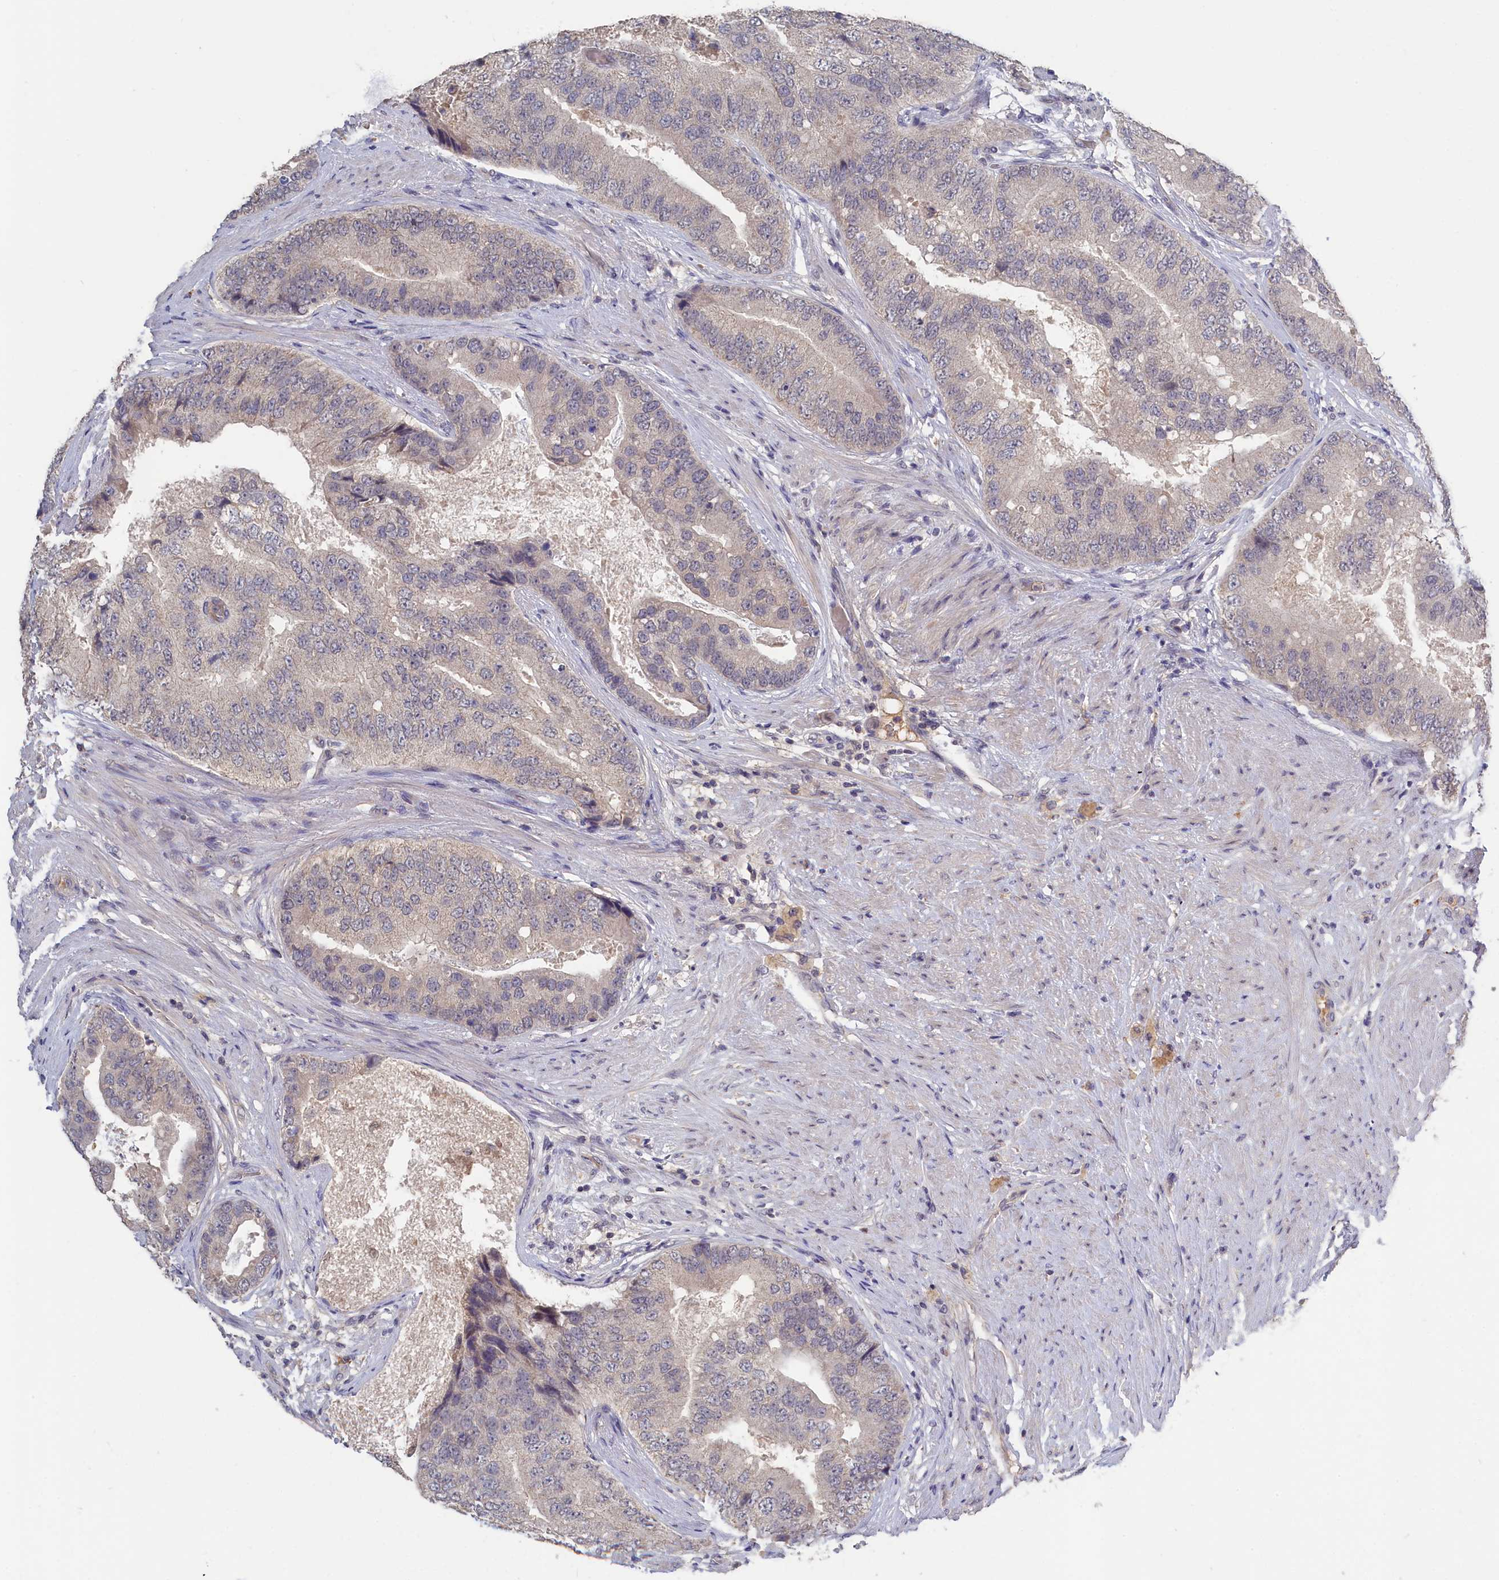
{"staining": {"intensity": "negative", "quantity": "none", "location": "none"}, "tissue": "prostate cancer", "cell_type": "Tumor cells", "image_type": "cancer", "snomed": [{"axis": "morphology", "description": "Adenocarcinoma, High grade"}, {"axis": "topography", "description": "Prostate"}], "caption": "Prostate cancer was stained to show a protein in brown. There is no significant expression in tumor cells.", "gene": "CELF5", "patient": {"sex": "male", "age": 70}}